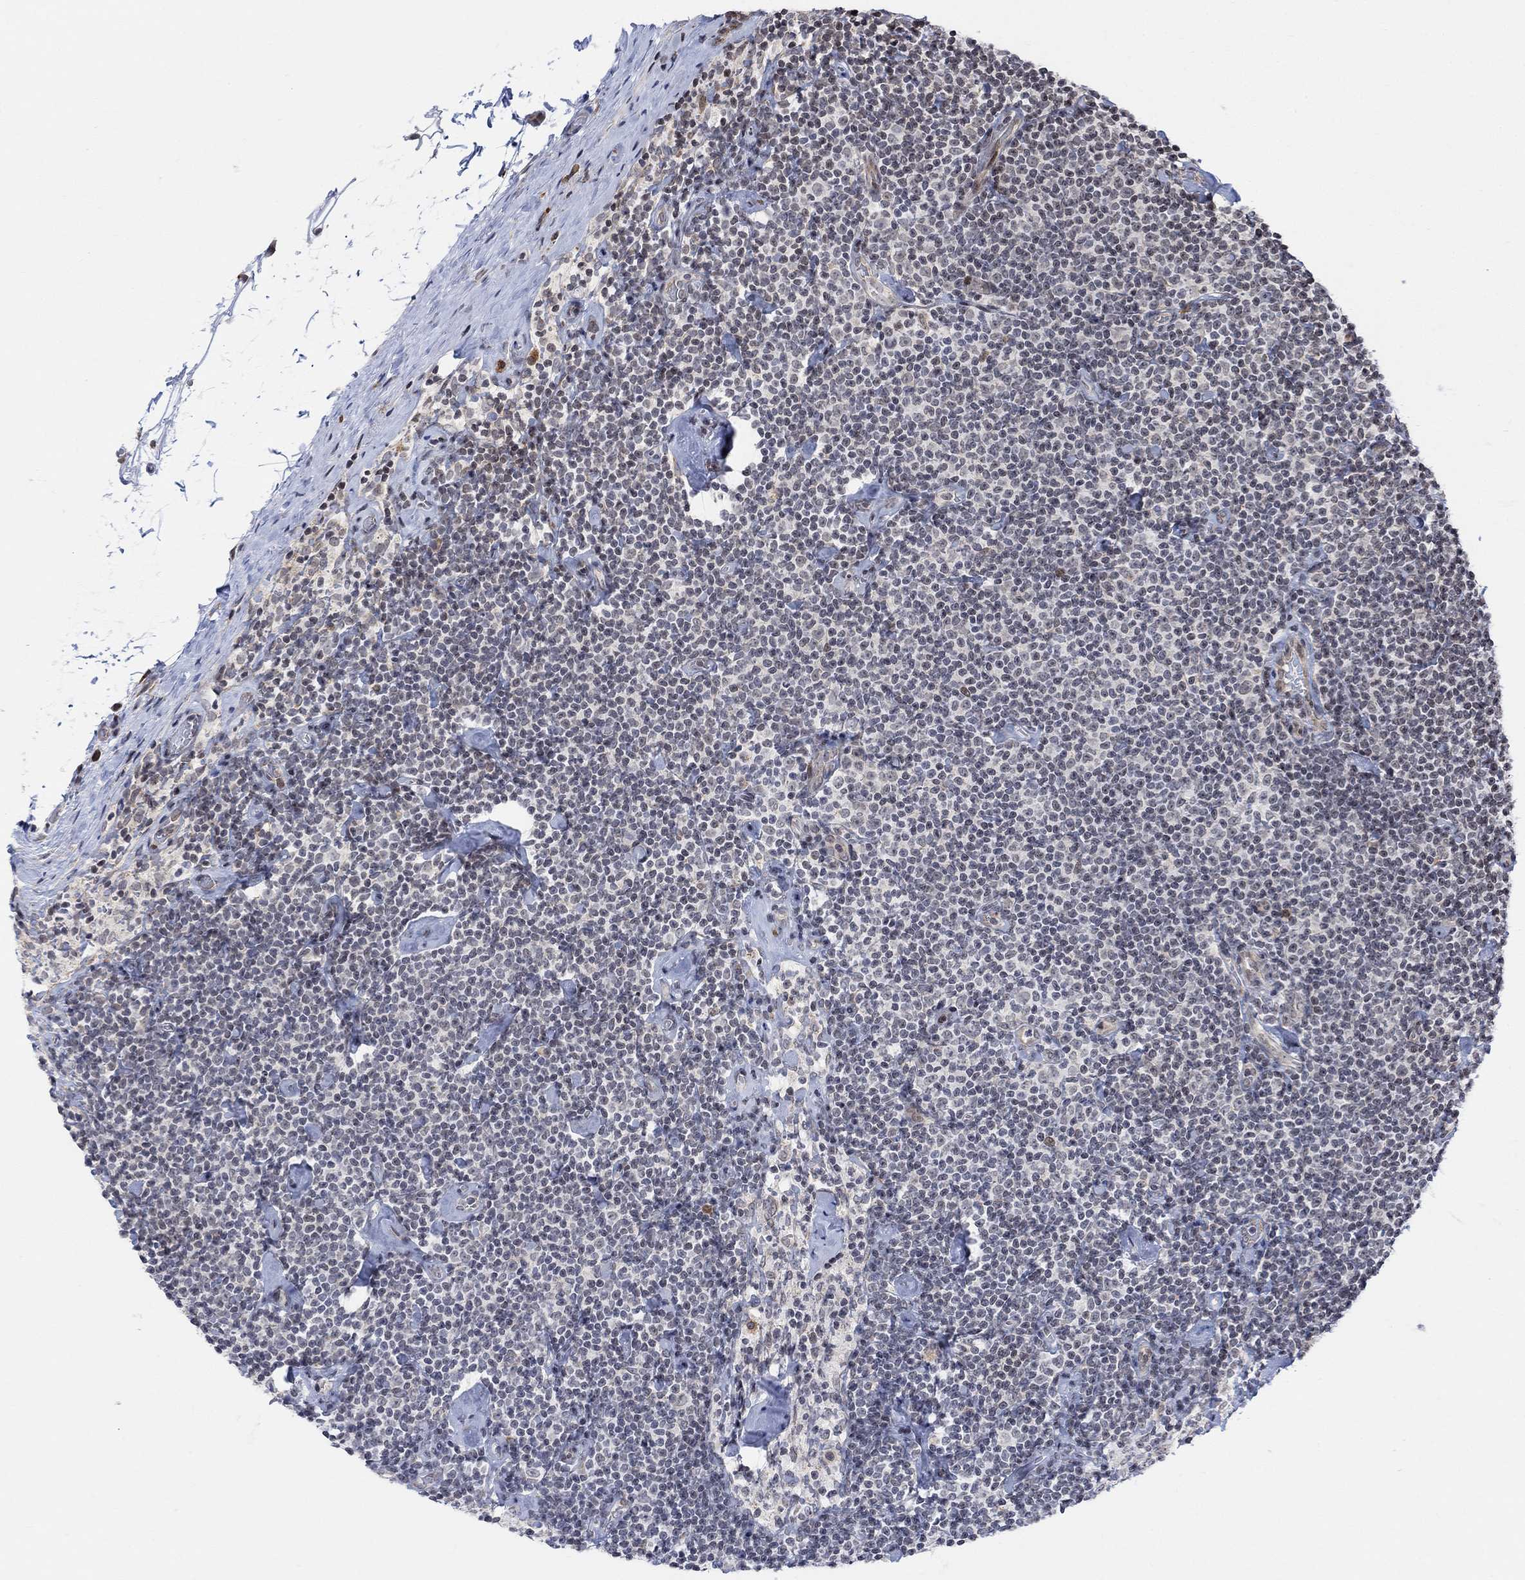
{"staining": {"intensity": "negative", "quantity": "none", "location": "none"}, "tissue": "lymphoma", "cell_type": "Tumor cells", "image_type": "cancer", "snomed": [{"axis": "morphology", "description": "Malignant lymphoma, non-Hodgkin's type, Low grade"}, {"axis": "topography", "description": "Lymph node"}], "caption": "Tumor cells are negative for protein expression in human lymphoma.", "gene": "ABHD14A", "patient": {"sex": "male", "age": 81}}